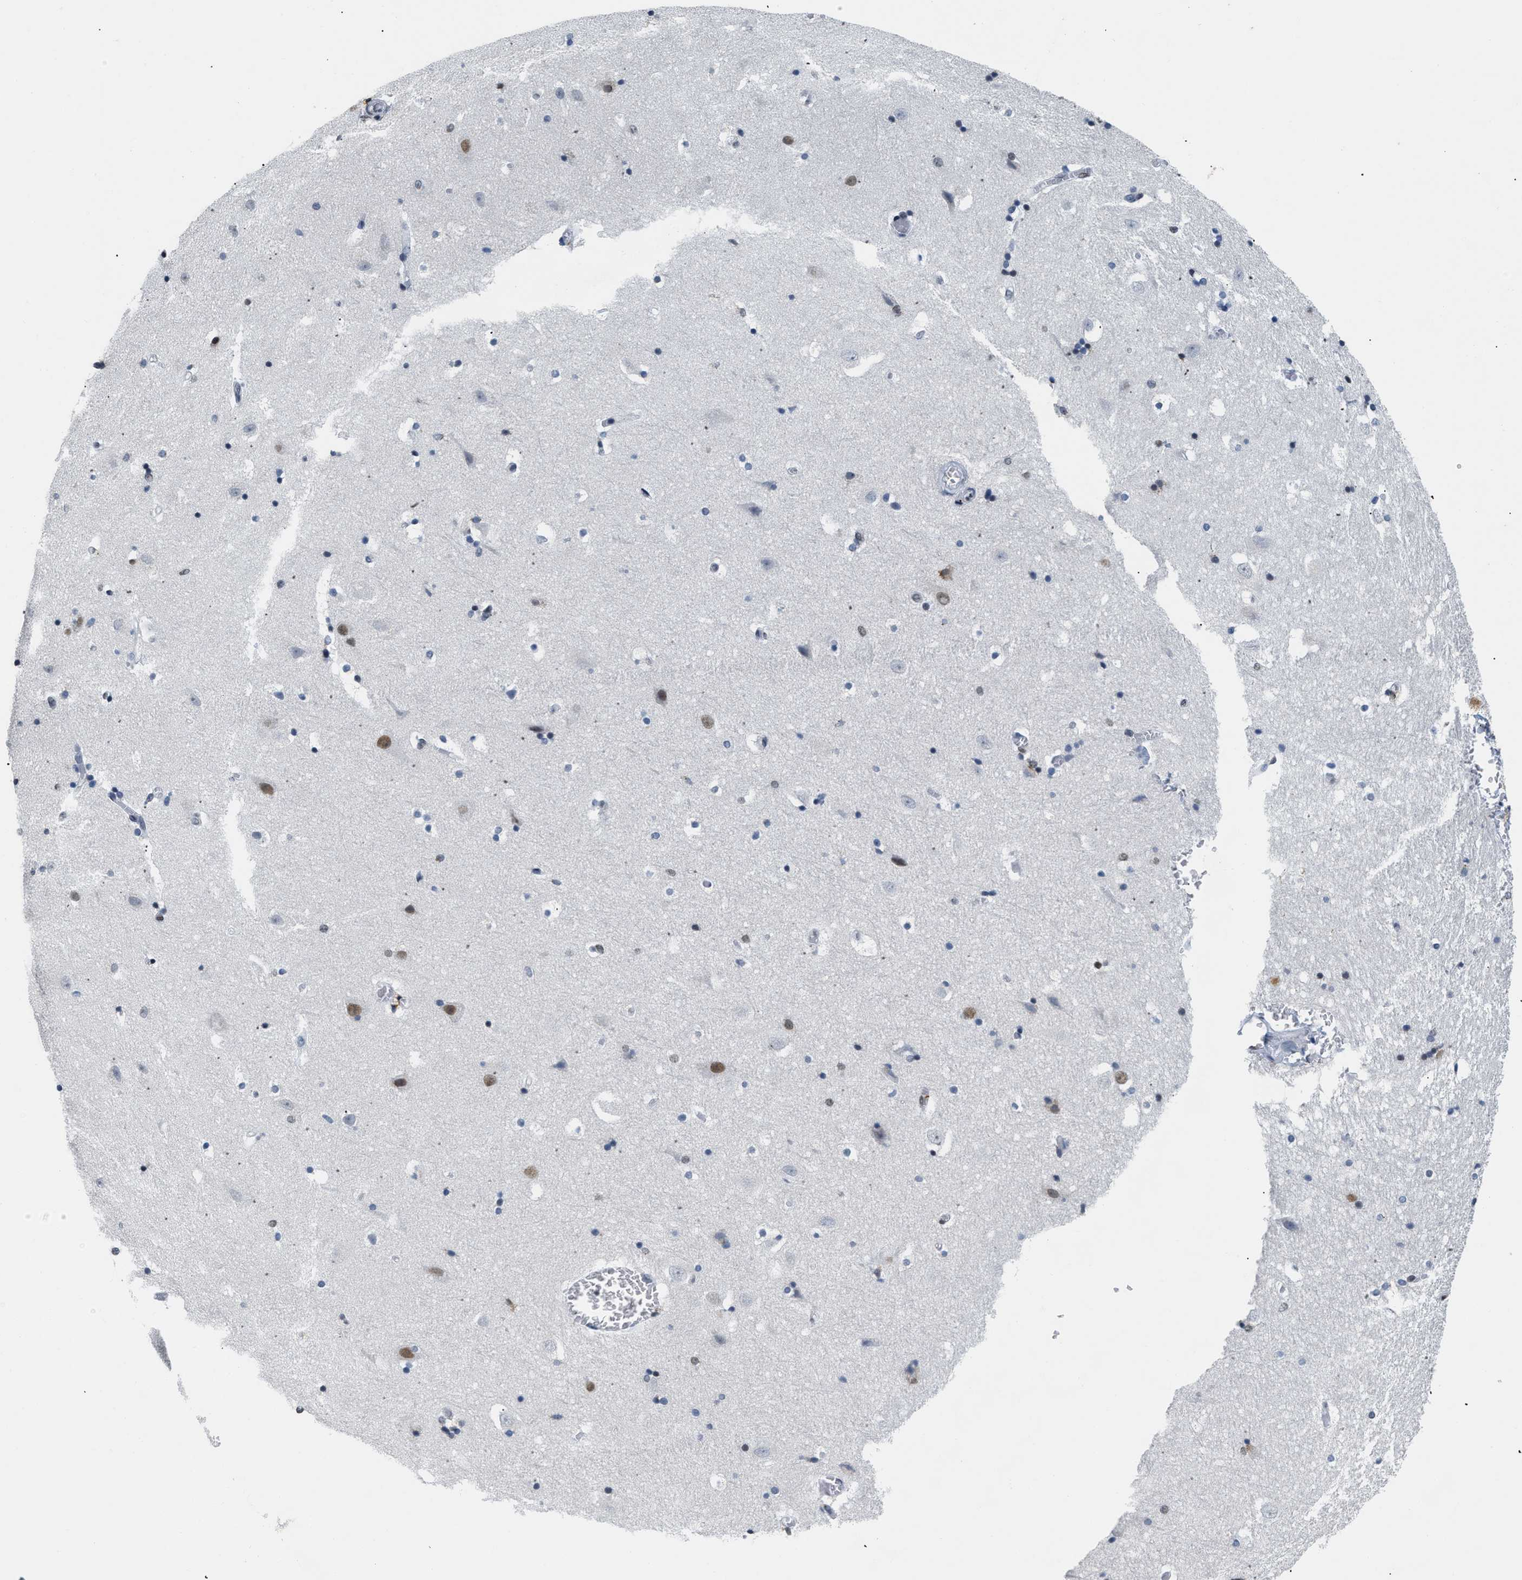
{"staining": {"intensity": "weak", "quantity": "<25%", "location": "nuclear"}, "tissue": "hippocampus", "cell_type": "Glial cells", "image_type": "normal", "snomed": [{"axis": "morphology", "description": "Normal tissue, NOS"}, {"axis": "topography", "description": "Hippocampus"}], "caption": "Photomicrograph shows no significant protein positivity in glial cells of normal hippocampus.", "gene": "RAF1", "patient": {"sex": "male", "age": 45}}